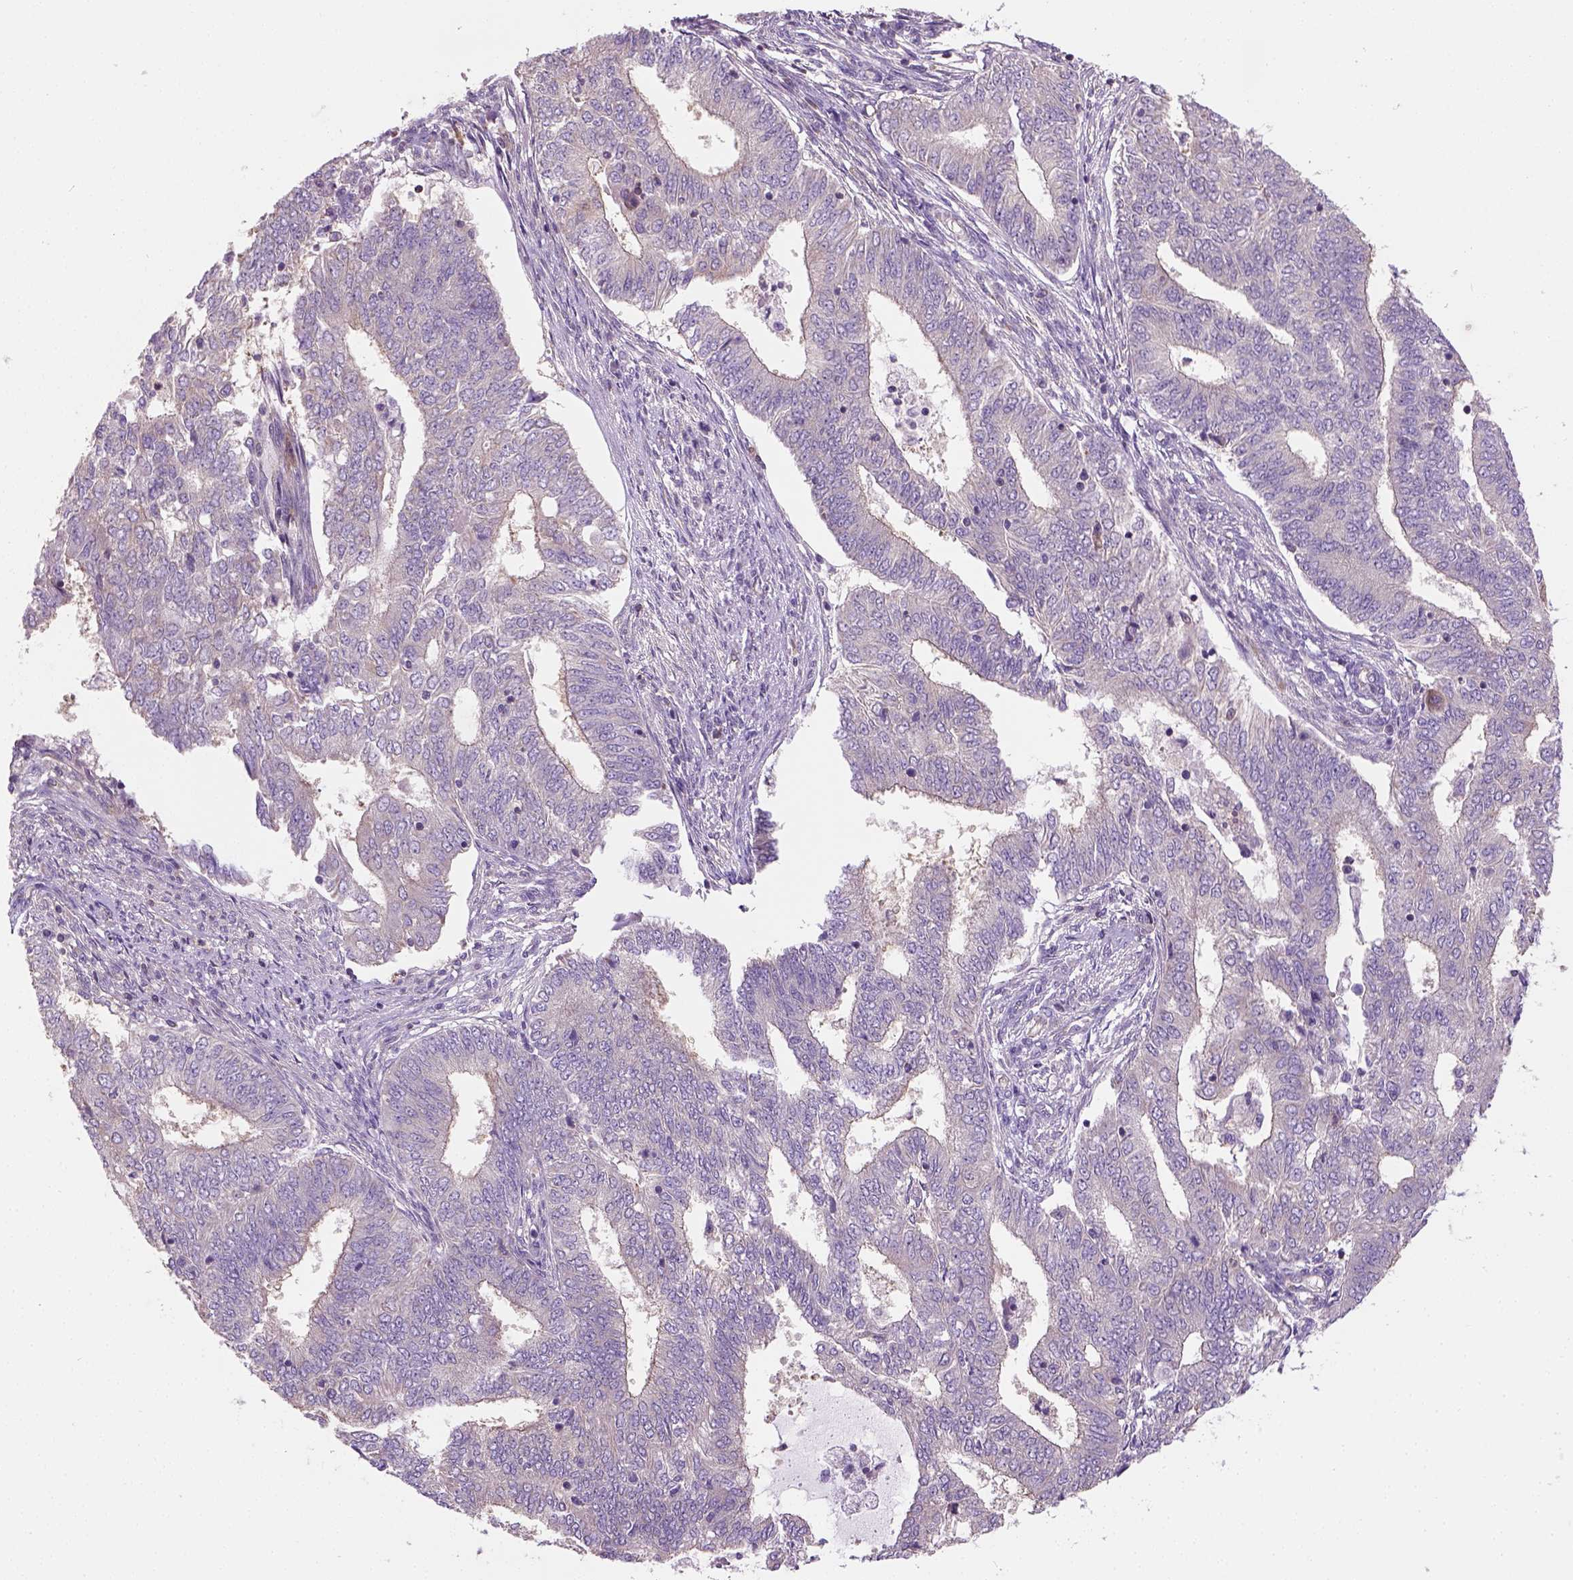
{"staining": {"intensity": "weak", "quantity": ">75%", "location": "cytoplasmic/membranous"}, "tissue": "endometrial cancer", "cell_type": "Tumor cells", "image_type": "cancer", "snomed": [{"axis": "morphology", "description": "Adenocarcinoma, NOS"}, {"axis": "topography", "description": "Endometrium"}], "caption": "Weak cytoplasmic/membranous expression for a protein is appreciated in about >75% of tumor cells of endometrial adenocarcinoma using immunohistochemistry.", "gene": "CRACR2A", "patient": {"sex": "female", "age": 62}}